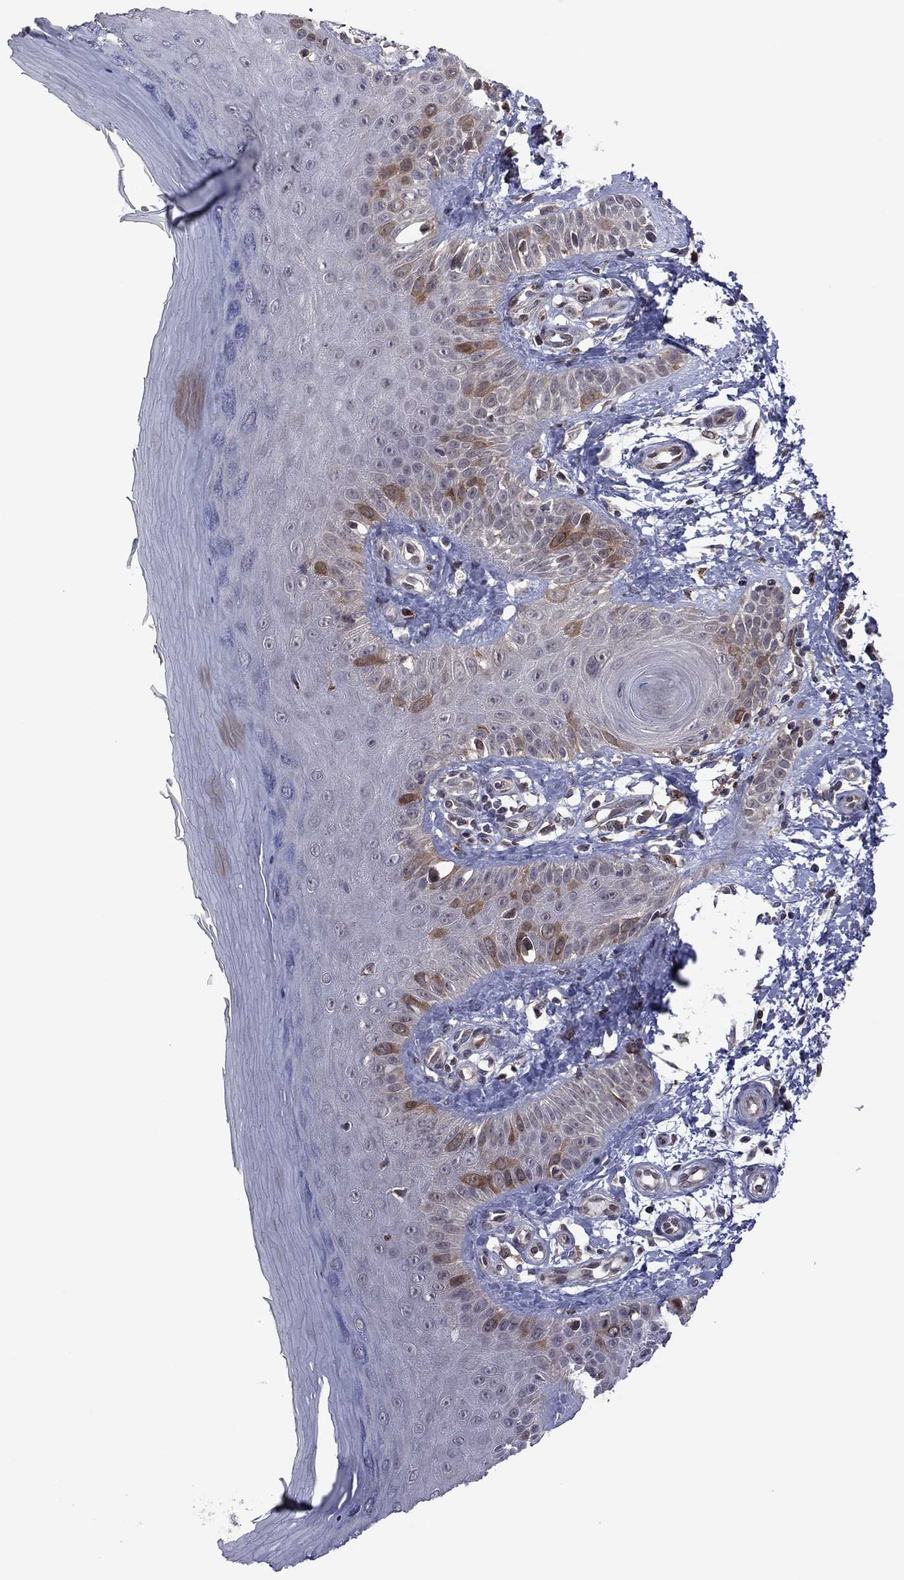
{"staining": {"intensity": "negative", "quantity": "none", "location": "none"}, "tissue": "skin", "cell_type": "Fibroblasts", "image_type": "normal", "snomed": [{"axis": "morphology", "description": "Normal tissue, NOS"}, {"axis": "morphology", "description": "Inflammation, NOS"}, {"axis": "morphology", "description": "Fibrosis, NOS"}, {"axis": "topography", "description": "Skin"}], "caption": "An image of skin stained for a protein displays no brown staining in fibroblasts. Brightfield microscopy of immunohistochemistry stained with DAB (brown) and hematoxylin (blue), captured at high magnification.", "gene": "GPAA1", "patient": {"sex": "male", "age": 71}}